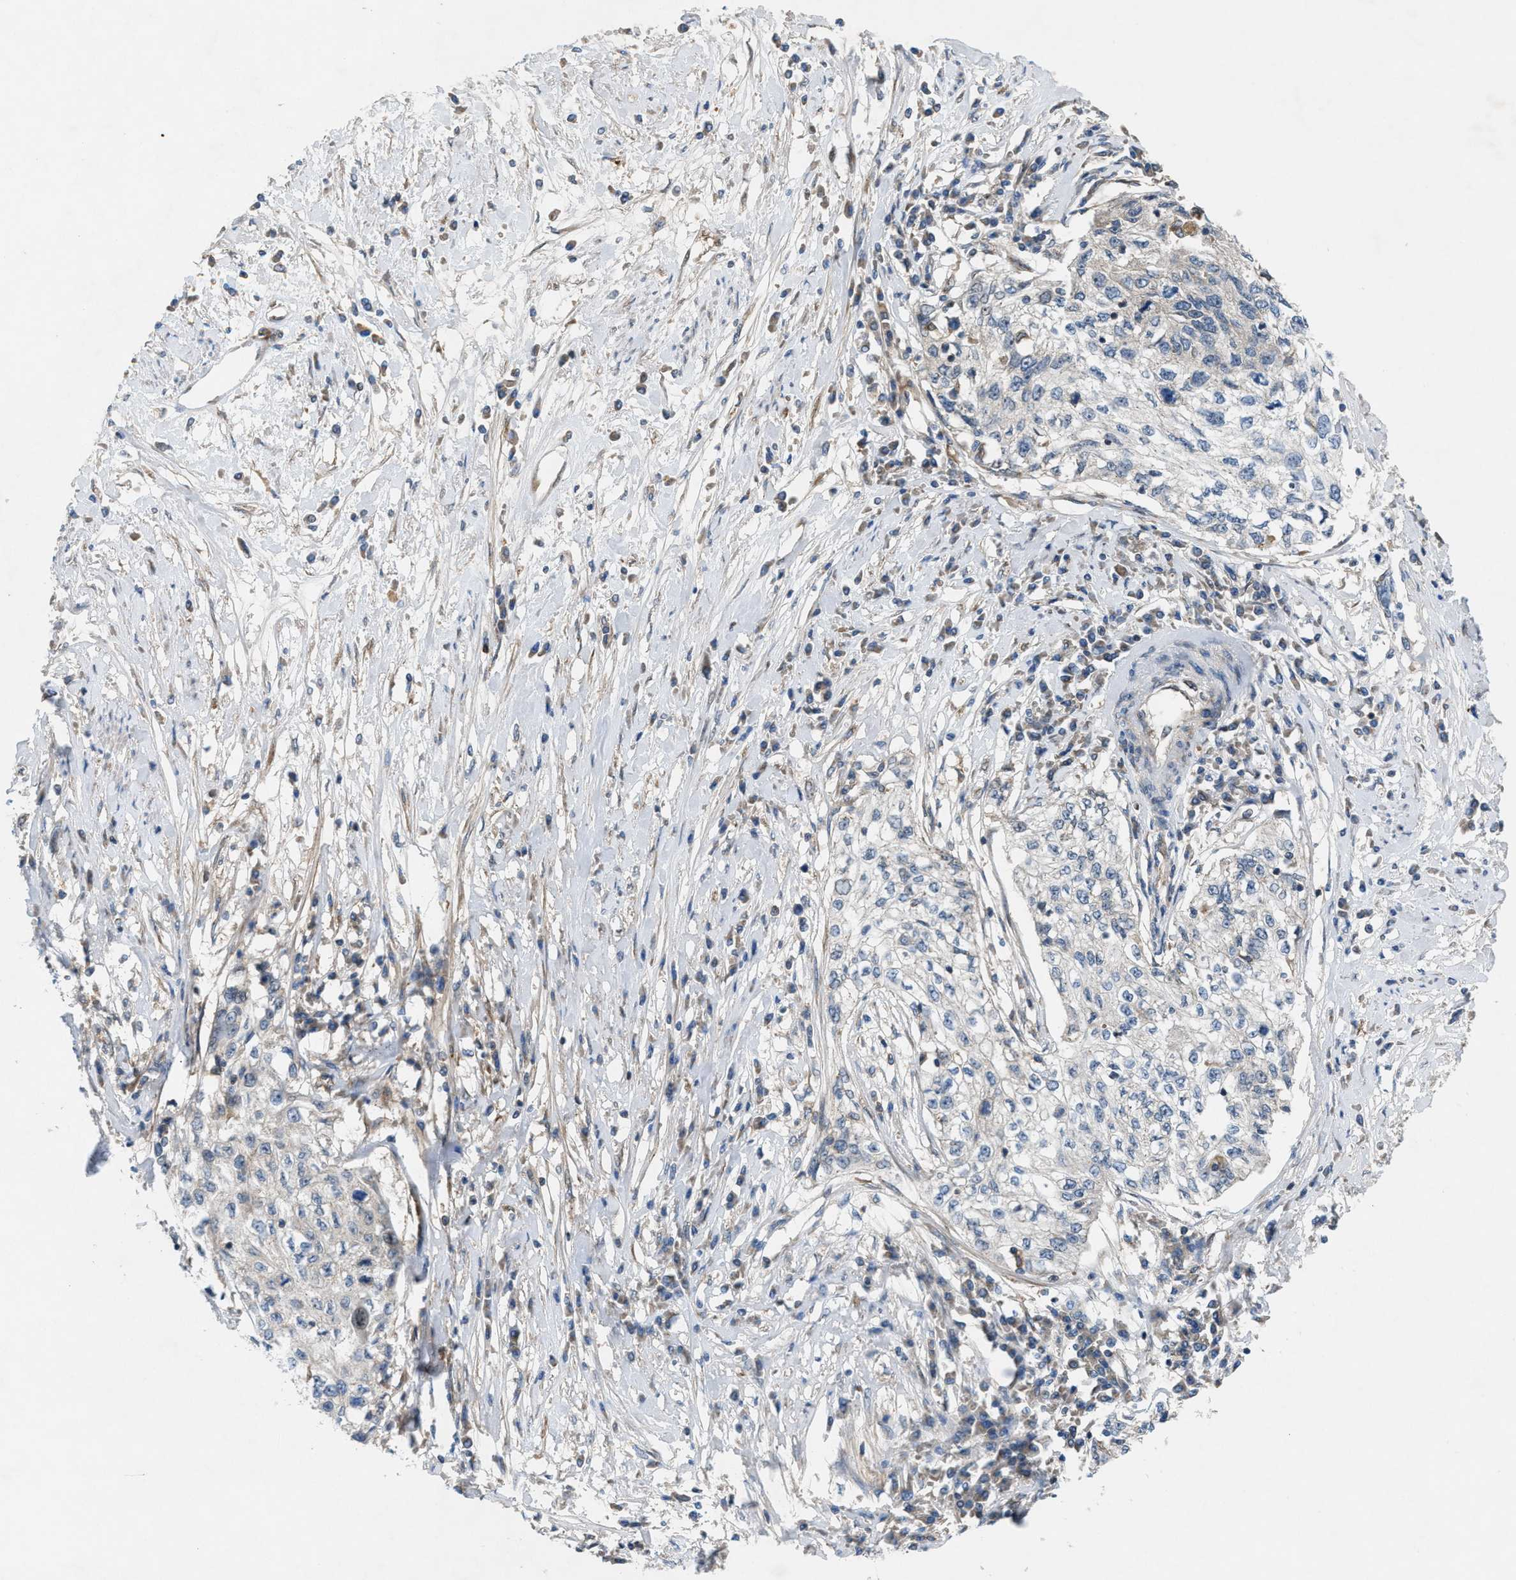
{"staining": {"intensity": "negative", "quantity": "none", "location": "none"}, "tissue": "cervical cancer", "cell_type": "Tumor cells", "image_type": "cancer", "snomed": [{"axis": "morphology", "description": "Squamous cell carcinoma, NOS"}, {"axis": "topography", "description": "Cervix"}], "caption": "DAB (3,3'-diaminobenzidine) immunohistochemical staining of human cervical cancer shows no significant positivity in tumor cells.", "gene": "CYB5D1", "patient": {"sex": "female", "age": 57}}